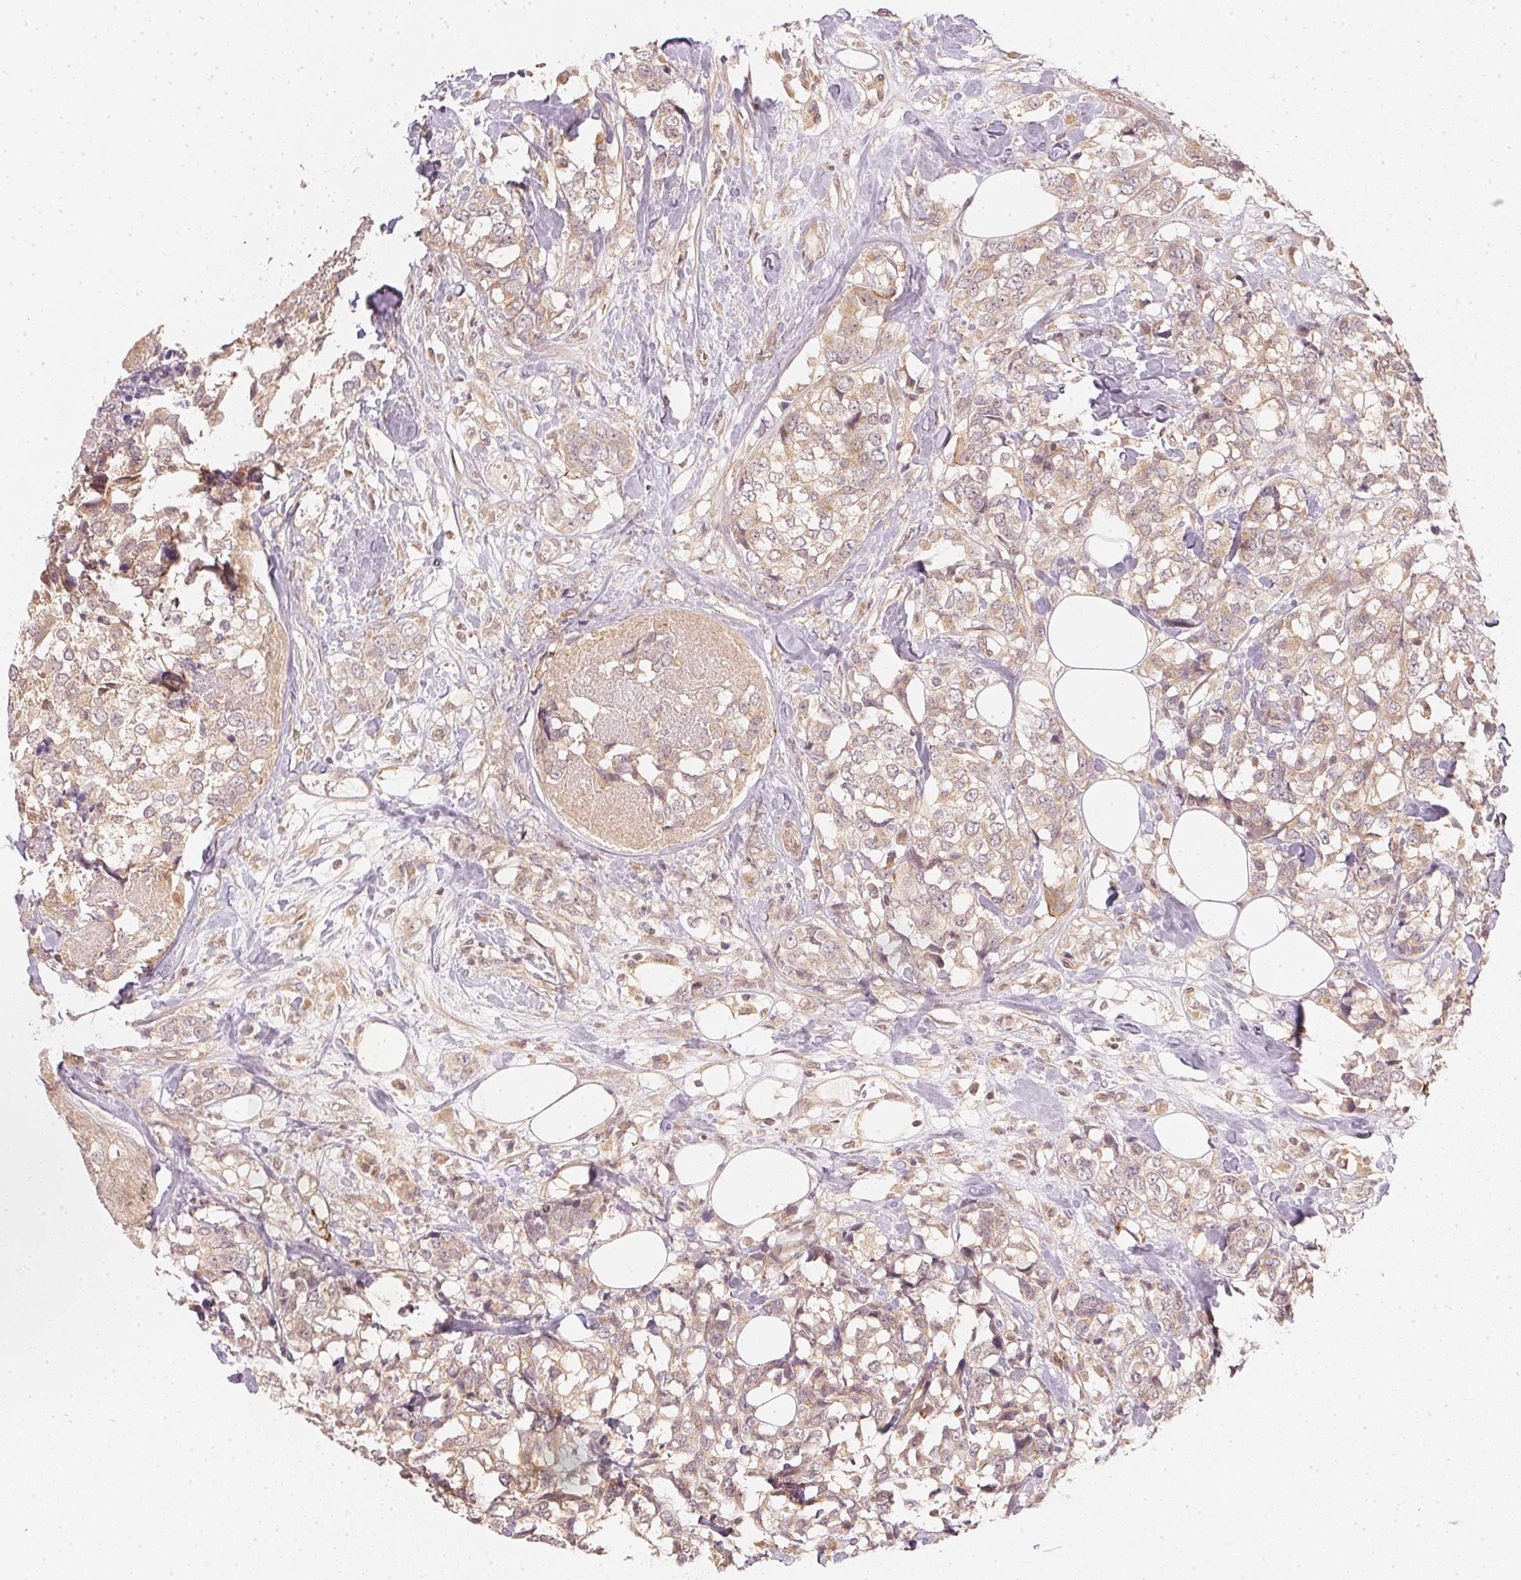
{"staining": {"intensity": "weak", "quantity": ">75%", "location": "cytoplasmic/membranous"}, "tissue": "breast cancer", "cell_type": "Tumor cells", "image_type": "cancer", "snomed": [{"axis": "morphology", "description": "Lobular carcinoma"}, {"axis": "topography", "description": "Breast"}], "caption": "IHC micrograph of breast lobular carcinoma stained for a protein (brown), which displays low levels of weak cytoplasmic/membranous expression in approximately >75% of tumor cells.", "gene": "WDR54", "patient": {"sex": "female", "age": 59}}